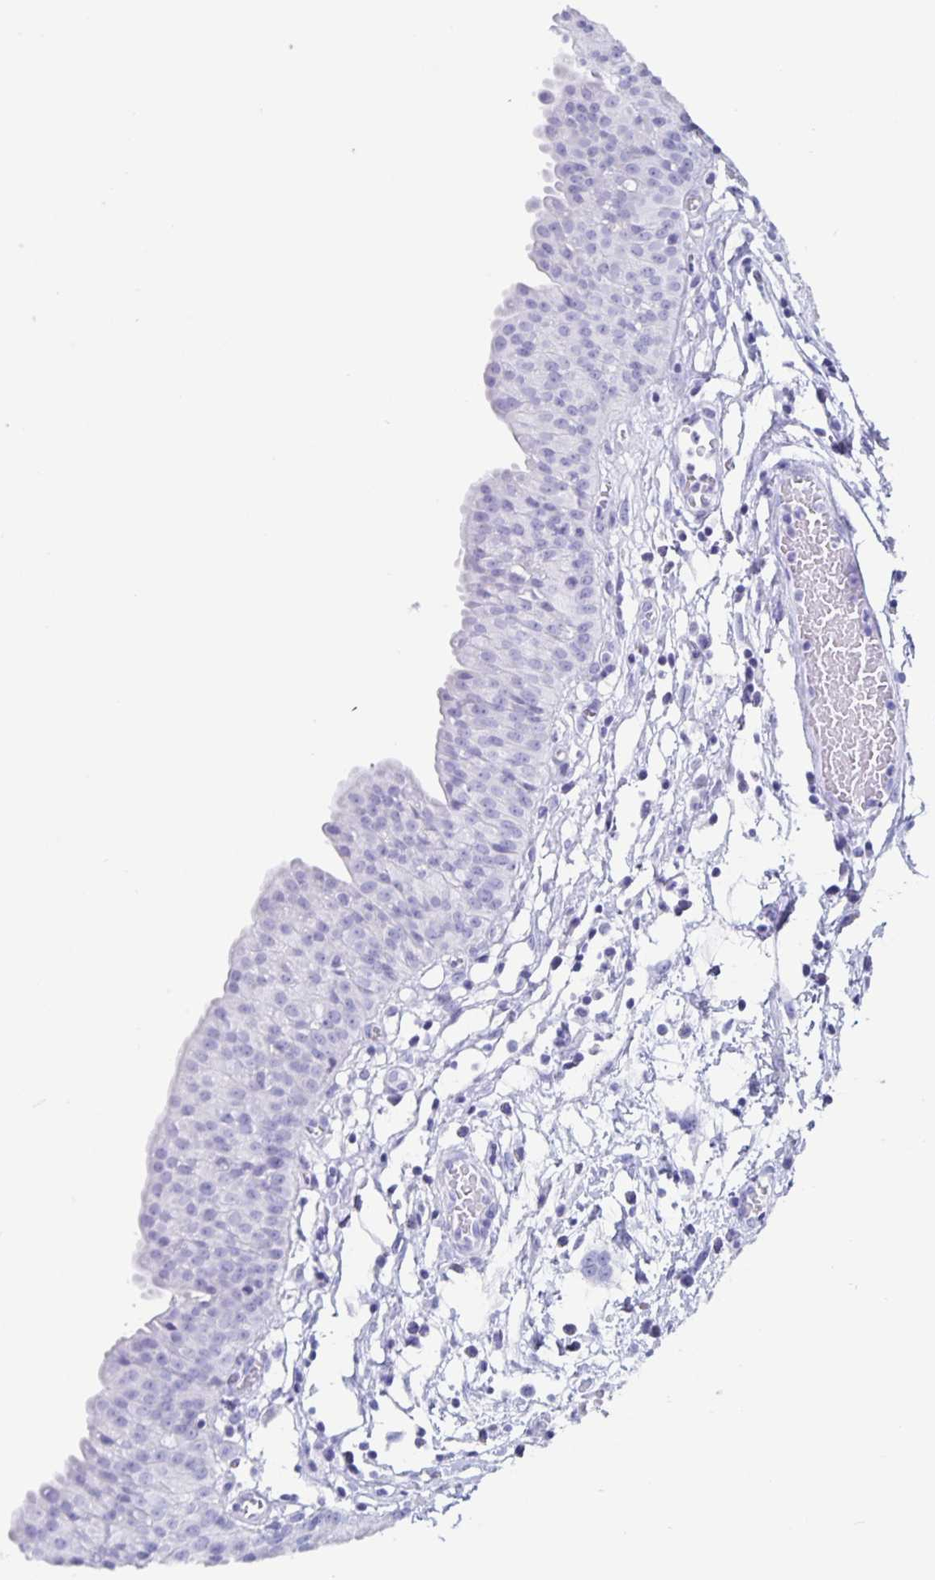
{"staining": {"intensity": "negative", "quantity": "none", "location": "none"}, "tissue": "urinary bladder", "cell_type": "Urothelial cells", "image_type": "normal", "snomed": [{"axis": "morphology", "description": "Normal tissue, NOS"}, {"axis": "topography", "description": "Urinary bladder"}], "caption": "DAB immunohistochemical staining of benign human urinary bladder shows no significant staining in urothelial cells. The staining is performed using DAB (3,3'-diaminobenzidine) brown chromogen with nuclei counter-stained in using hematoxylin.", "gene": "C19orf73", "patient": {"sex": "male", "age": 64}}